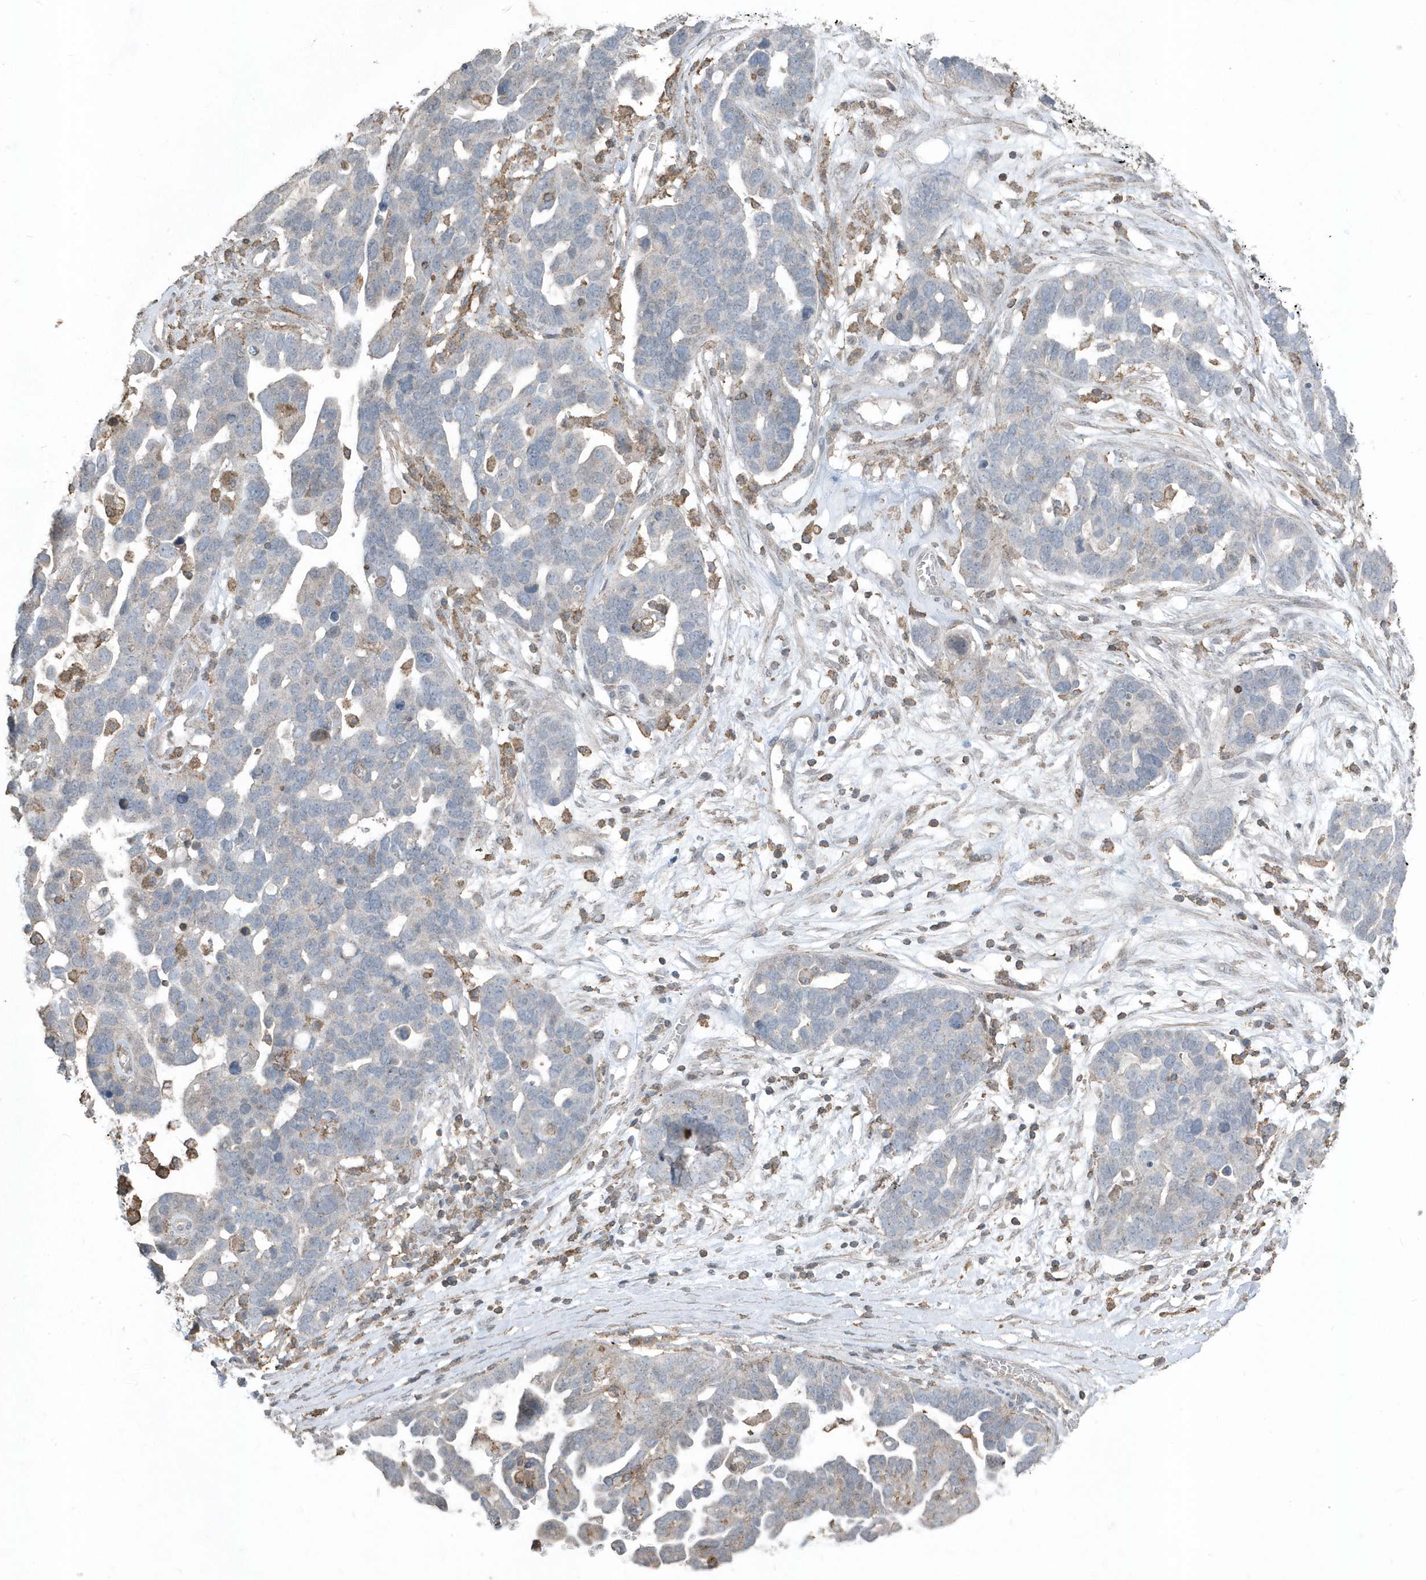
{"staining": {"intensity": "negative", "quantity": "none", "location": "none"}, "tissue": "ovarian cancer", "cell_type": "Tumor cells", "image_type": "cancer", "snomed": [{"axis": "morphology", "description": "Cystadenocarcinoma, serous, NOS"}, {"axis": "topography", "description": "Ovary"}], "caption": "Tumor cells are negative for brown protein staining in ovarian cancer (serous cystadenocarcinoma).", "gene": "ACTC1", "patient": {"sex": "female", "age": 54}}